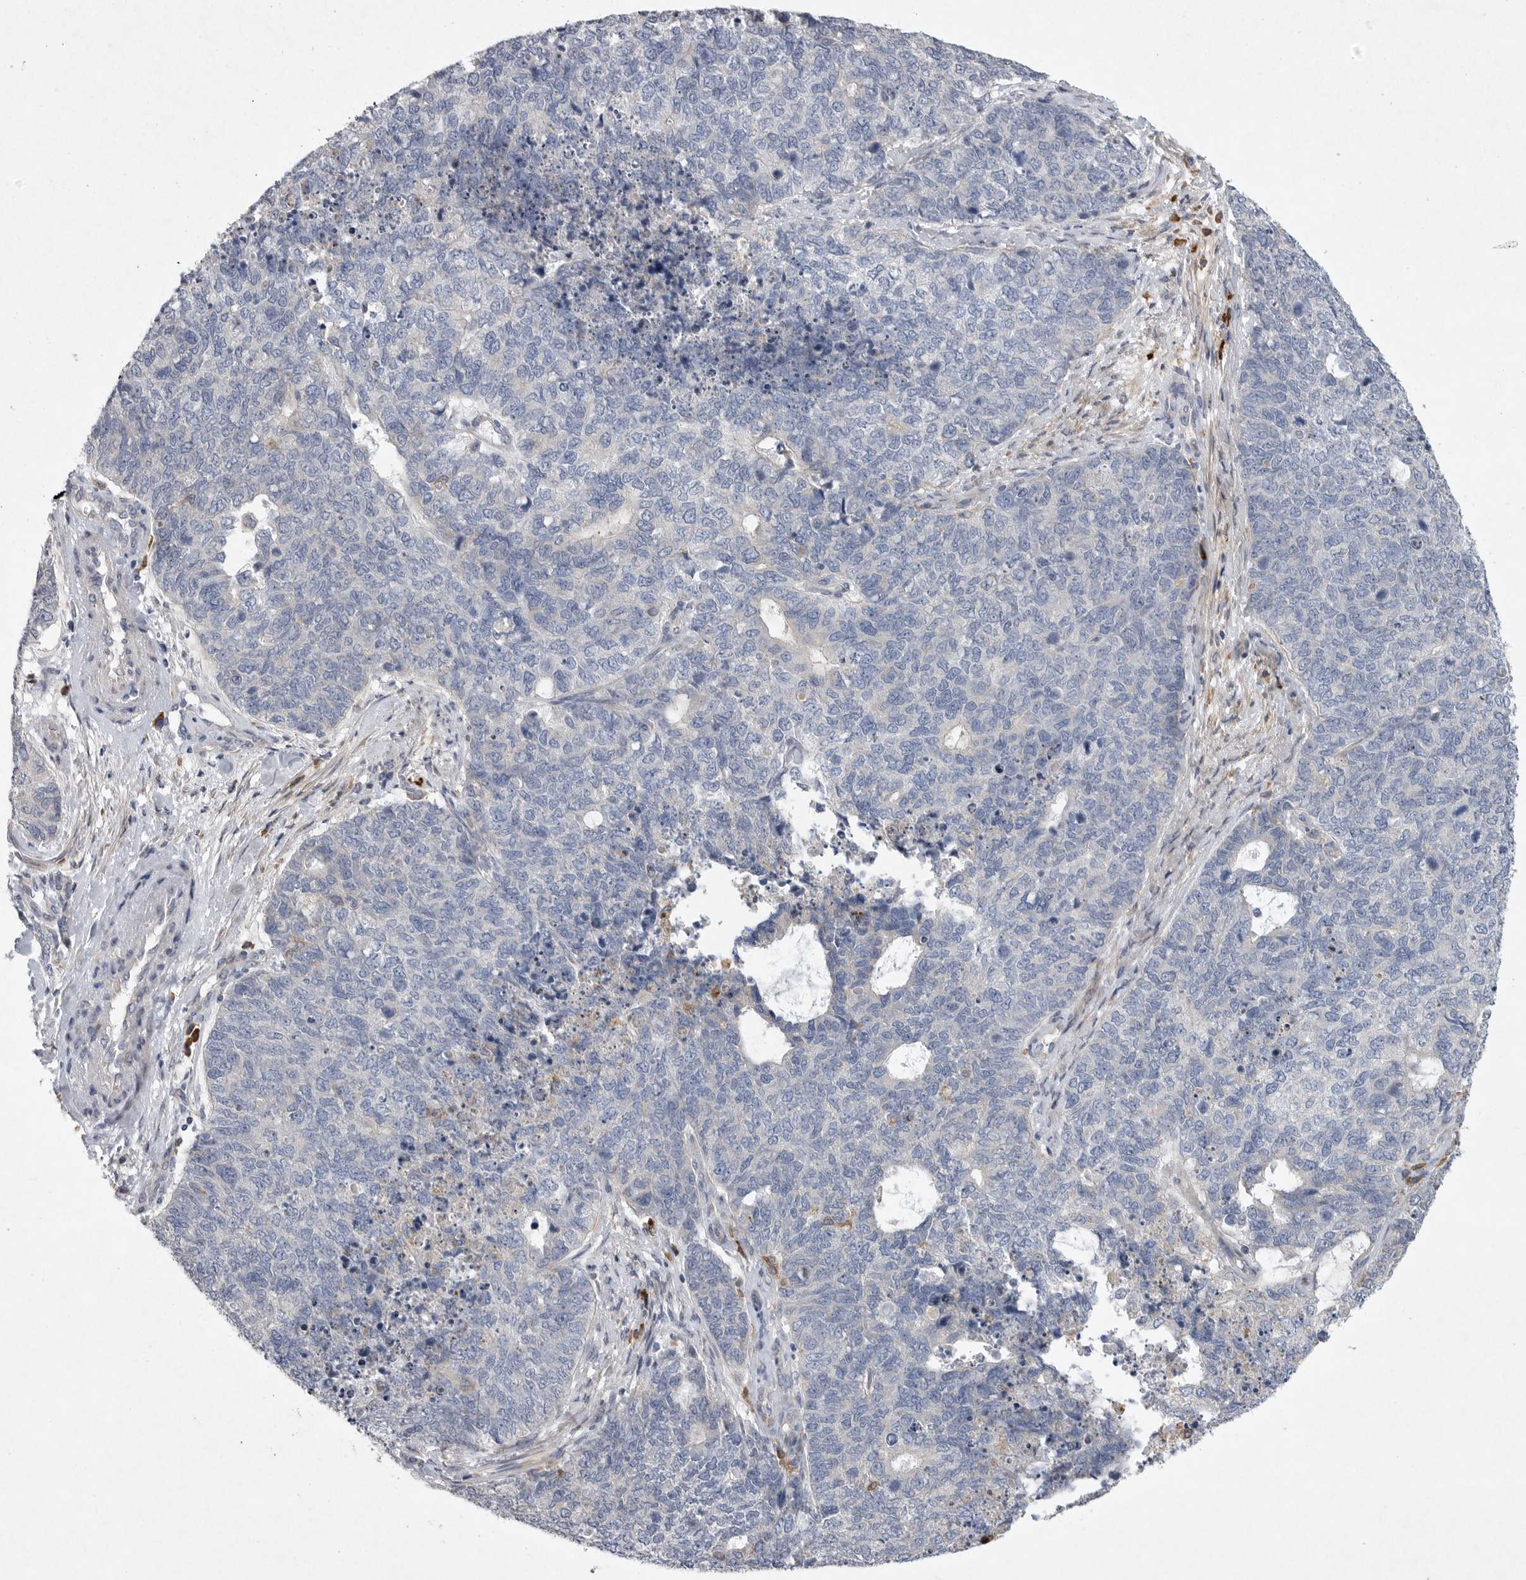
{"staining": {"intensity": "negative", "quantity": "none", "location": "none"}, "tissue": "cervical cancer", "cell_type": "Tumor cells", "image_type": "cancer", "snomed": [{"axis": "morphology", "description": "Squamous cell carcinoma, NOS"}, {"axis": "topography", "description": "Cervix"}], "caption": "Immunohistochemistry micrograph of neoplastic tissue: human cervical cancer (squamous cell carcinoma) stained with DAB (3,3'-diaminobenzidine) reveals no significant protein positivity in tumor cells.", "gene": "EDEM3", "patient": {"sex": "female", "age": 63}}